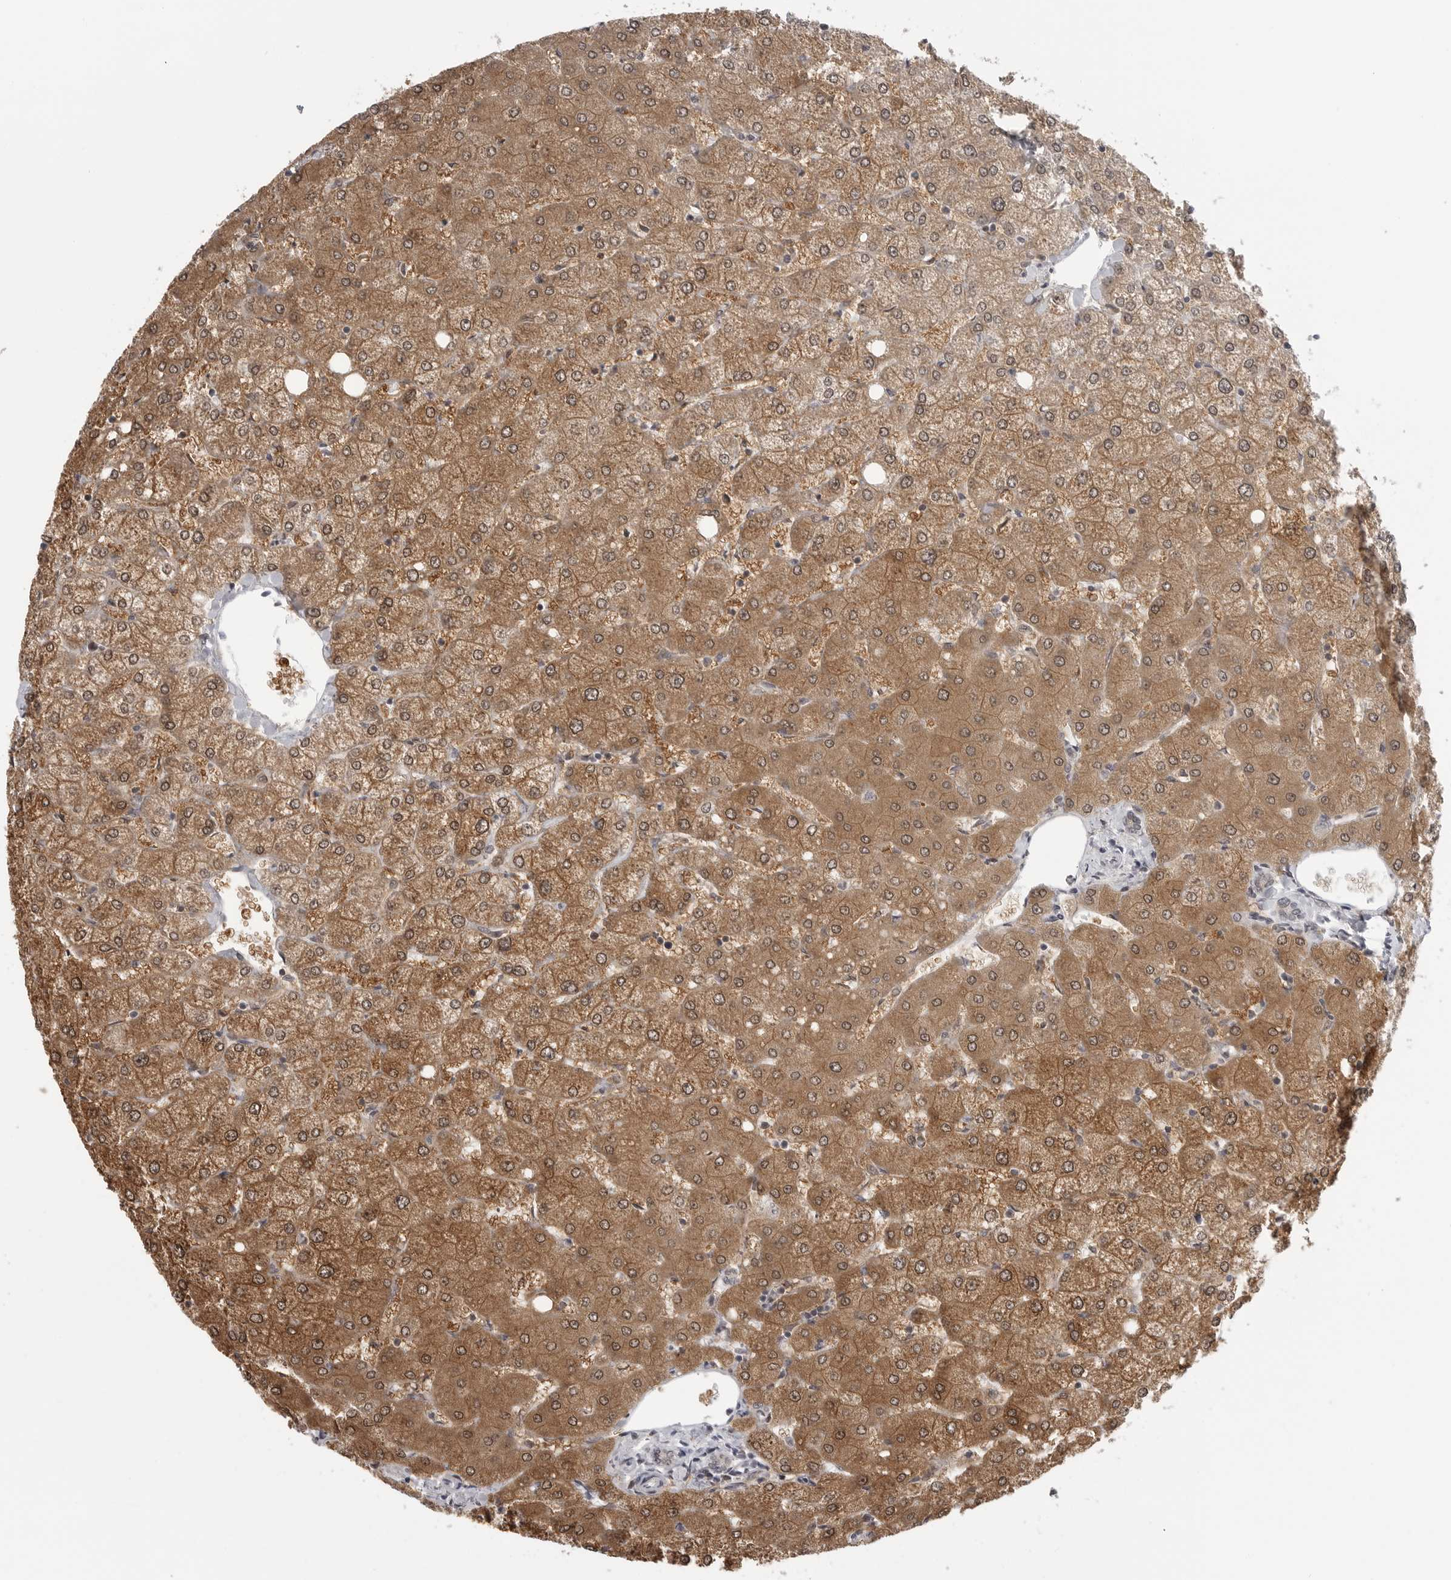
{"staining": {"intensity": "negative", "quantity": "none", "location": "none"}, "tissue": "liver", "cell_type": "Cholangiocytes", "image_type": "normal", "snomed": [{"axis": "morphology", "description": "Normal tissue, NOS"}, {"axis": "topography", "description": "Liver"}], "caption": "Cholangiocytes are negative for brown protein staining in normal liver. The staining is performed using DAB (3,3'-diaminobenzidine) brown chromogen with nuclei counter-stained in using hematoxylin.", "gene": "PRDM10", "patient": {"sex": "female", "age": 54}}